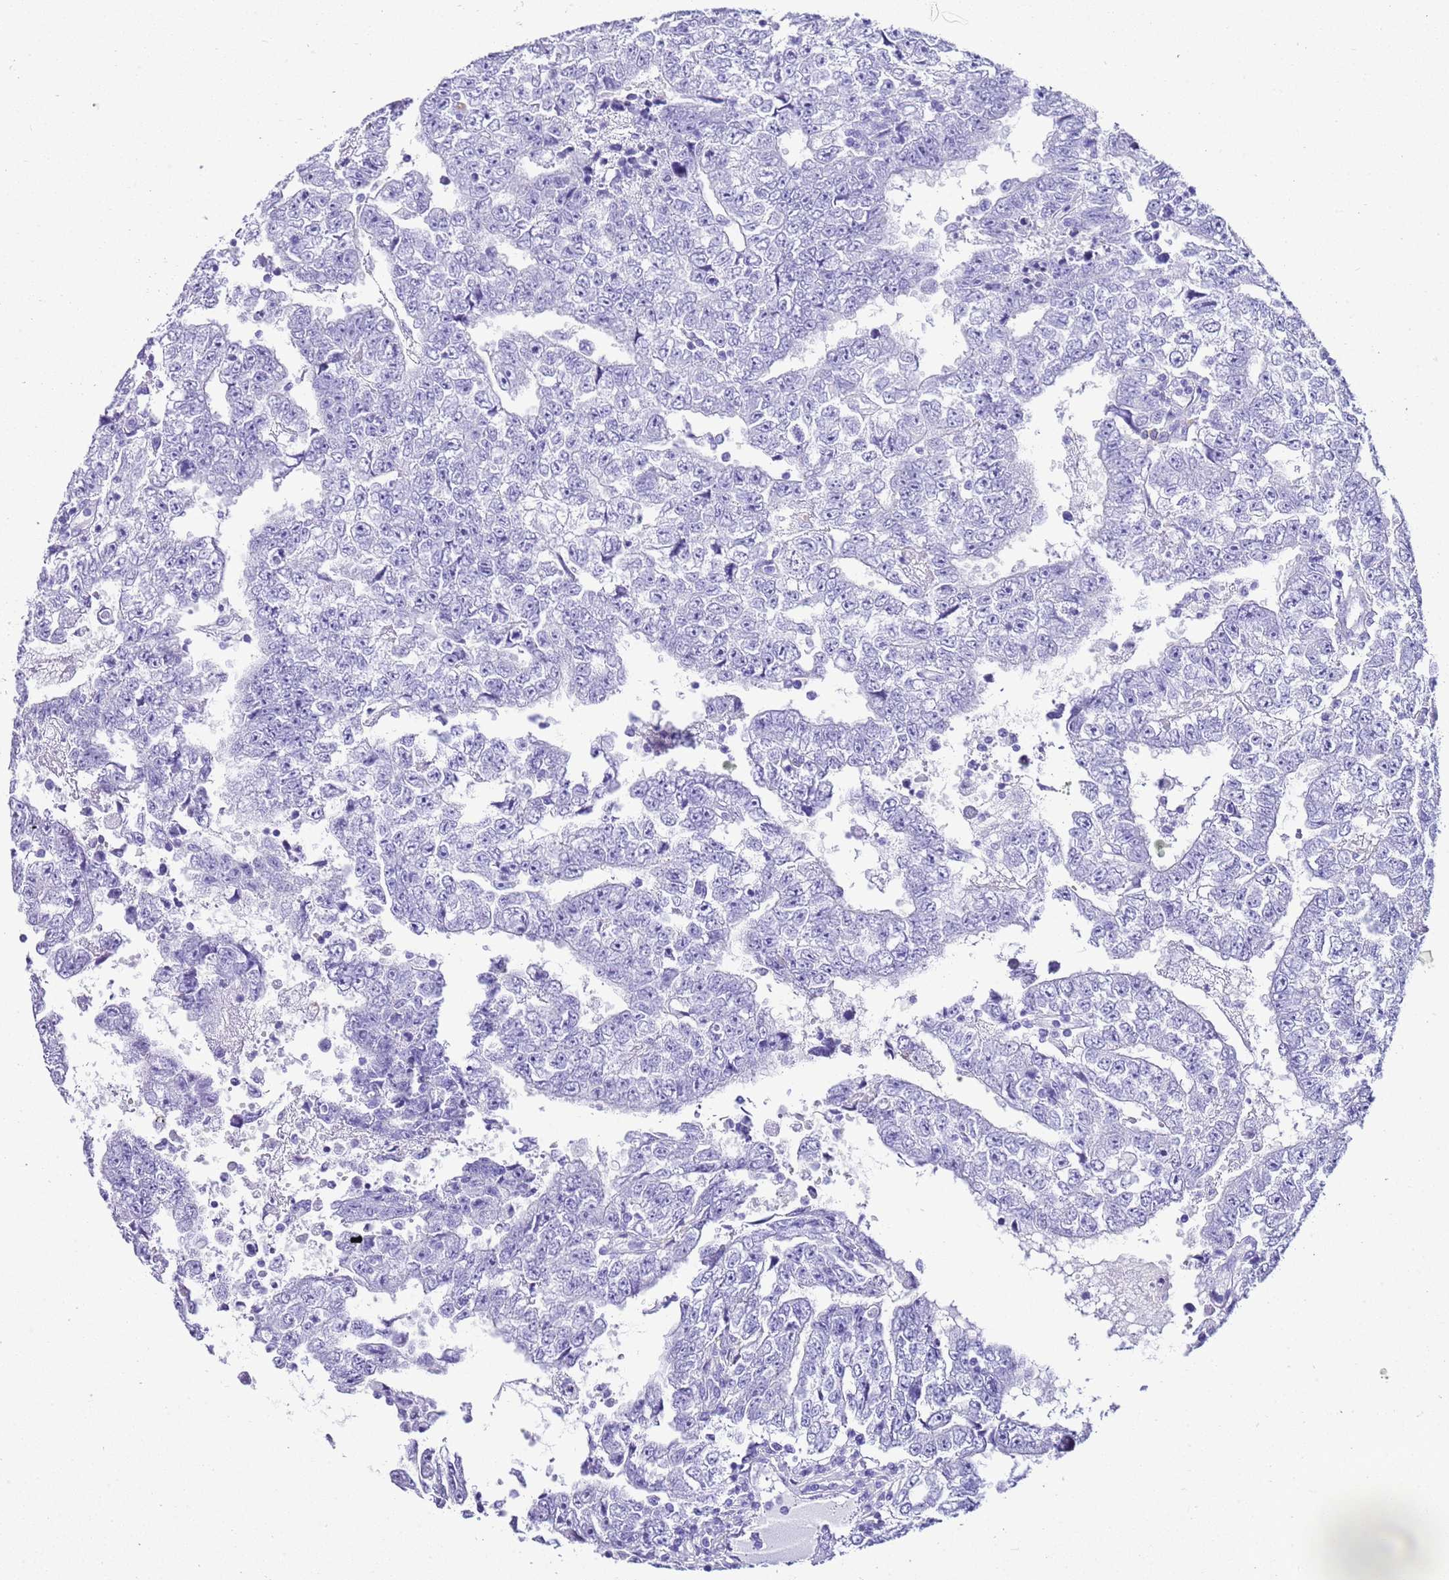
{"staining": {"intensity": "negative", "quantity": "none", "location": "none"}, "tissue": "testis cancer", "cell_type": "Tumor cells", "image_type": "cancer", "snomed": [{"axis": "morphology", "description": "Carcinoma, Embryonal, NOS"}, {"axis": "topography", "description": "Testis"}], "caption": "Tumor cells are negative for protein expression in human embryonal carcinoma (testis).", "gene": "KCNC1", "patient": {"sex": "male", "age": 25}}